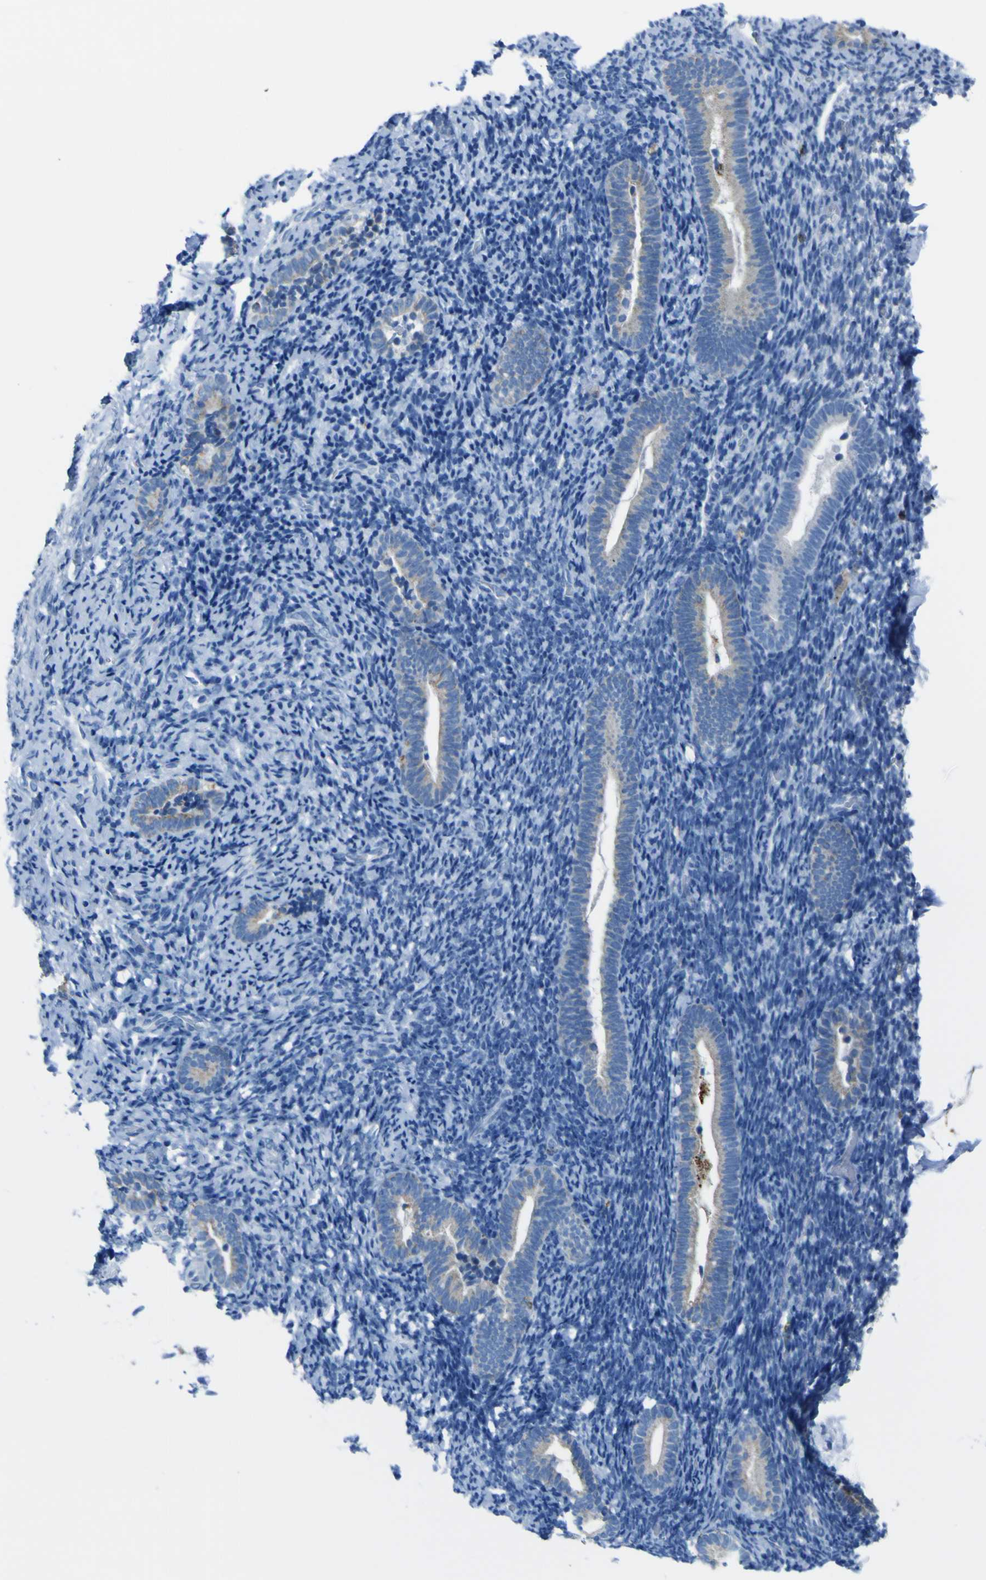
{"staining": {"intensity": "negative", "quantity": "none", "location": "none"}, "tissue": "endometrium", "cell_type": "Cells in endometrial stroma", "image_type": "normal", "snomed": [{"axis": "morphology", "description": "Normal tissue, NOS"}, {"axis": "topography", "description": "Endometrium"}], "caption": "Immunohistochemistry (IHC) of unremarkable endometrium shows no expression in cells in endometrial stroma.", "gene": "ACSL1", "patient": {"sex": "female", "age": 51}}